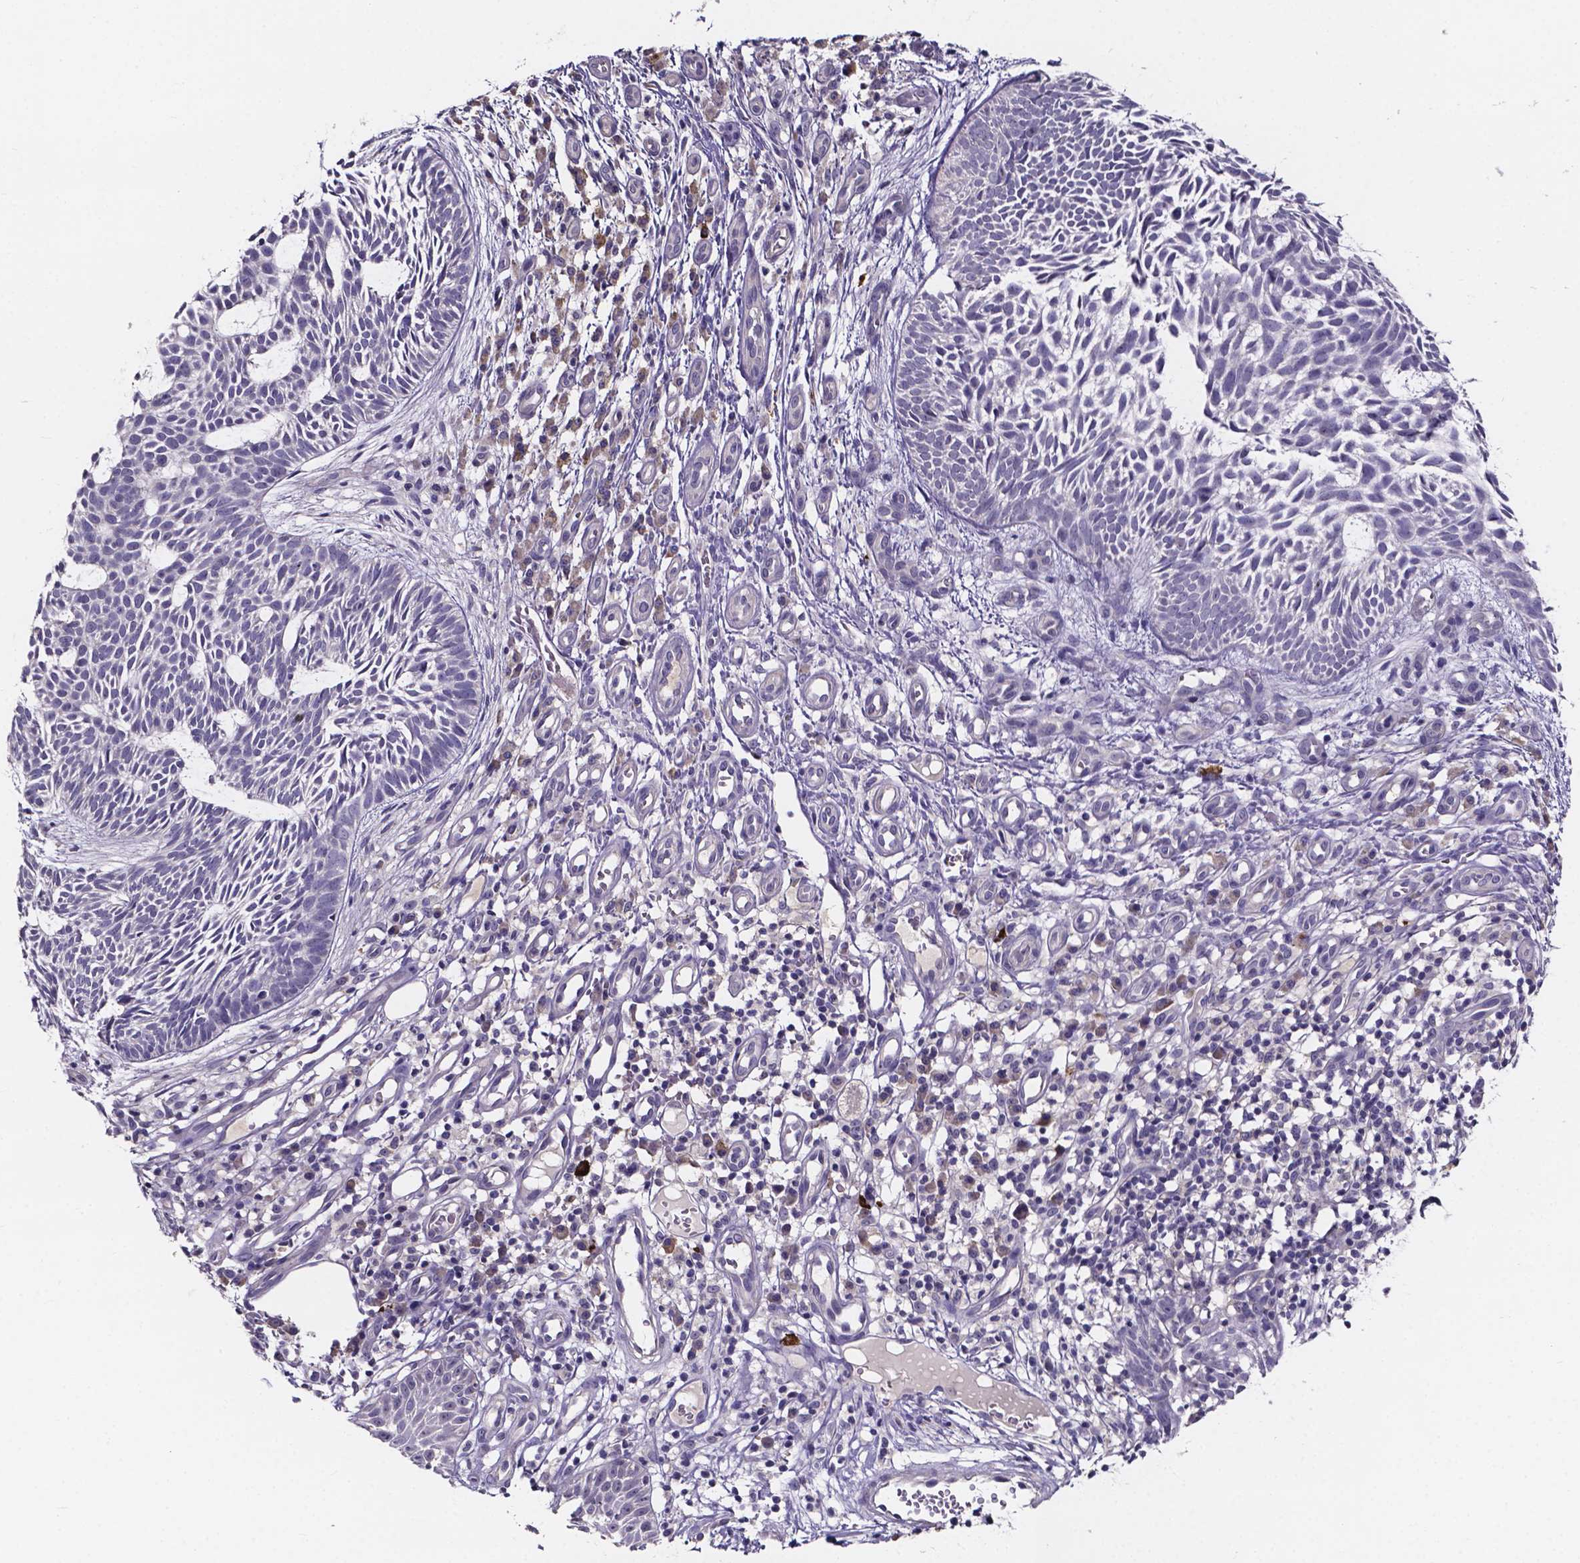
{"staining": {"intensity": "negative", "quantity": "none", "location": "none"}, "tissue": "skin cancer", "cell_type": "Tumor cells", "image_type": "cancer", "snomed": [{"axis": "morphology", "description": "Basal cell carcinoma"}, {"axis": "topography", "description": "Skin"}], "caption": "Skin basal cell carcinoma stained for a protein using IHC displays no positivity tumor cells.", "gene": "SPOCD1", "patient": {"sex": "male", "age": 59}}